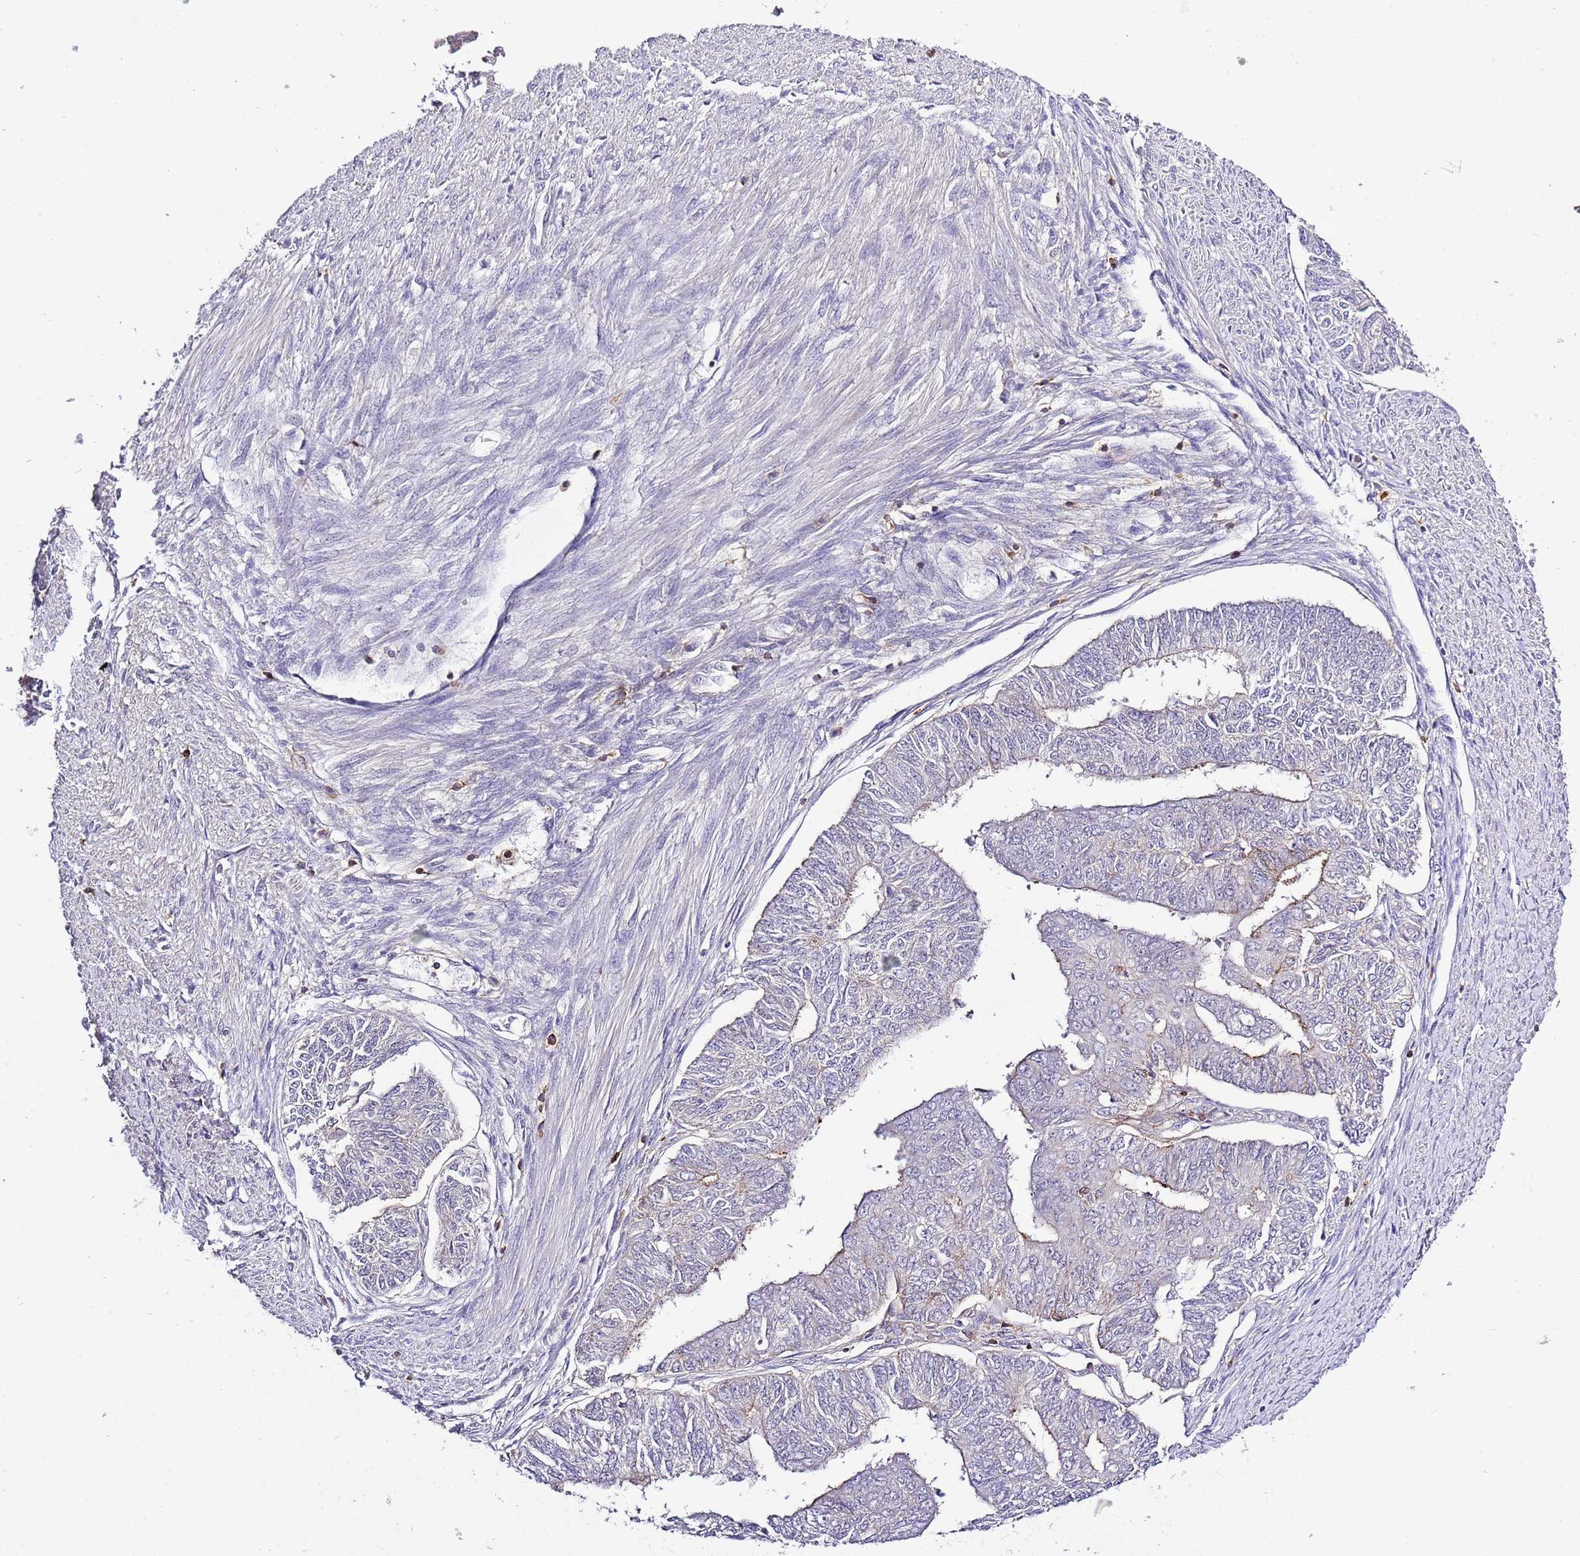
{"staining": {"intensity": "negative", "quantity": "none", "location": "none"}, "tissue": "endometrial cancer", "cell_type": "Tumor cells", "image_type": "cancer", "snomed": [{"axis": "morphology", "description": "Adenocarcinoma, NOS"}, {"axis": "topography", "description": "Endometrium"}], "caption": "The histopathology image shows no staining of tumor cells in endometrial cancer. (DAB immunohistochemistry with hematoxylin counter stain).", "gene": "EFHD1", "patient": {"sex": "female", "age": 32}}